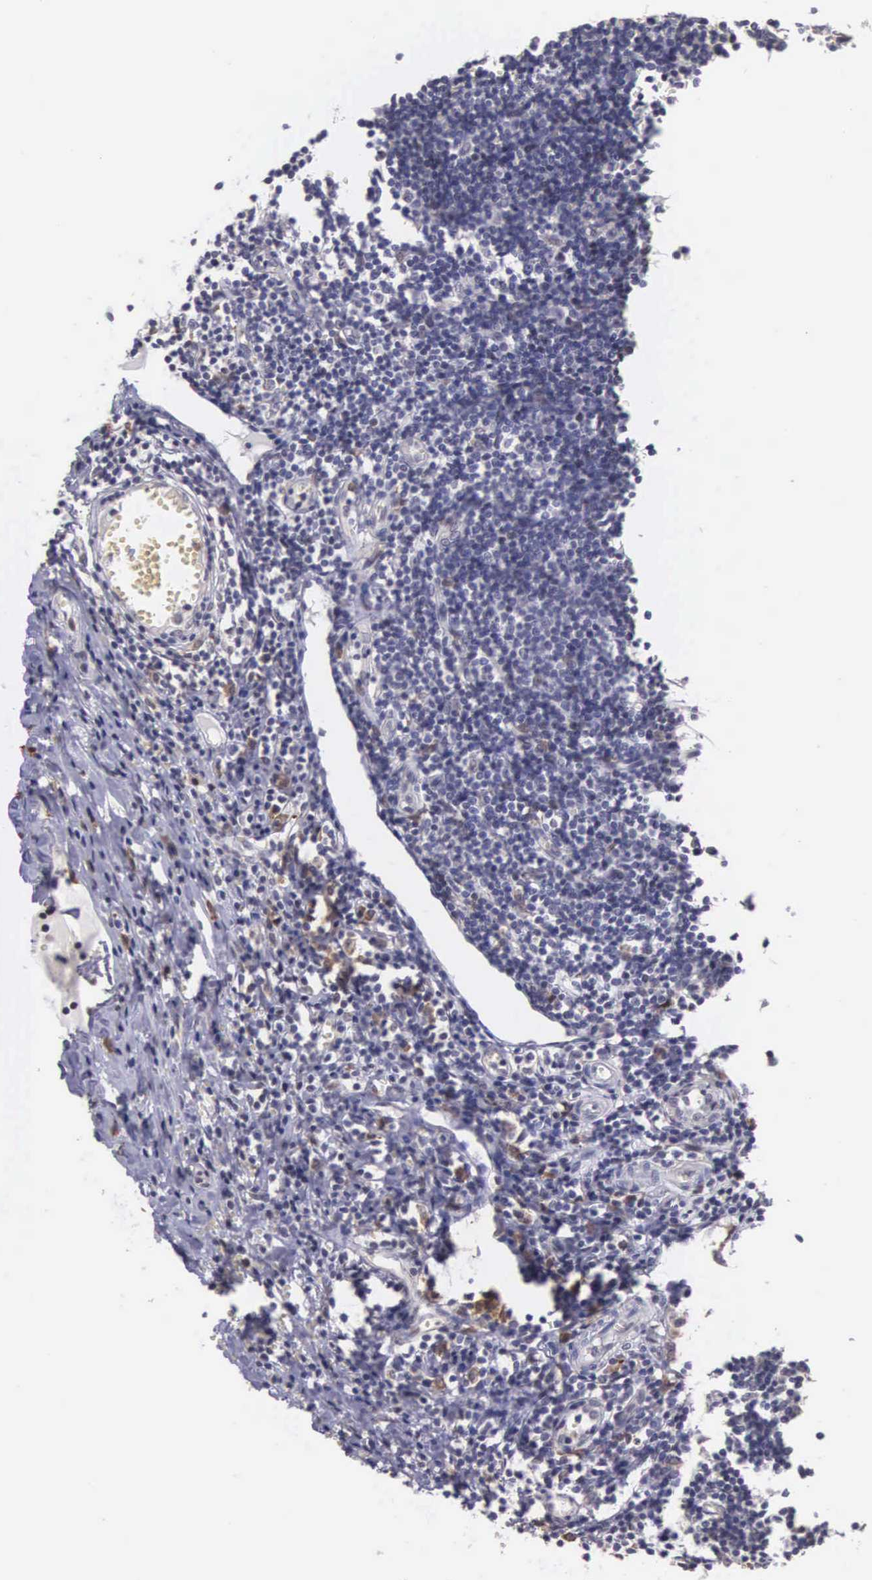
{"staining": {"intensity": "weak", "quantity": "25%-75%", "location": "cytoplasmic/membranous"}, "tissue": "appendix", "cell_type": "Glandular cells", "image_type": "normal", "snomed": [{"axis": "morphology", "description": "Normal tissue, NOS"}, {"axis": "topography", "description": "Appendix"}], "caption": "Protein staining by IHC exhibits weak cytoplasmic/membranous positivity in approximately 25%-75% of glandular cells in benign appendix. (DAB (3,3'-diaminobenzidine) IHC with brightfield microscopy, high magnification).", "gene": "SLC25A21", "patient": {"sex": "female", "age": 19}}